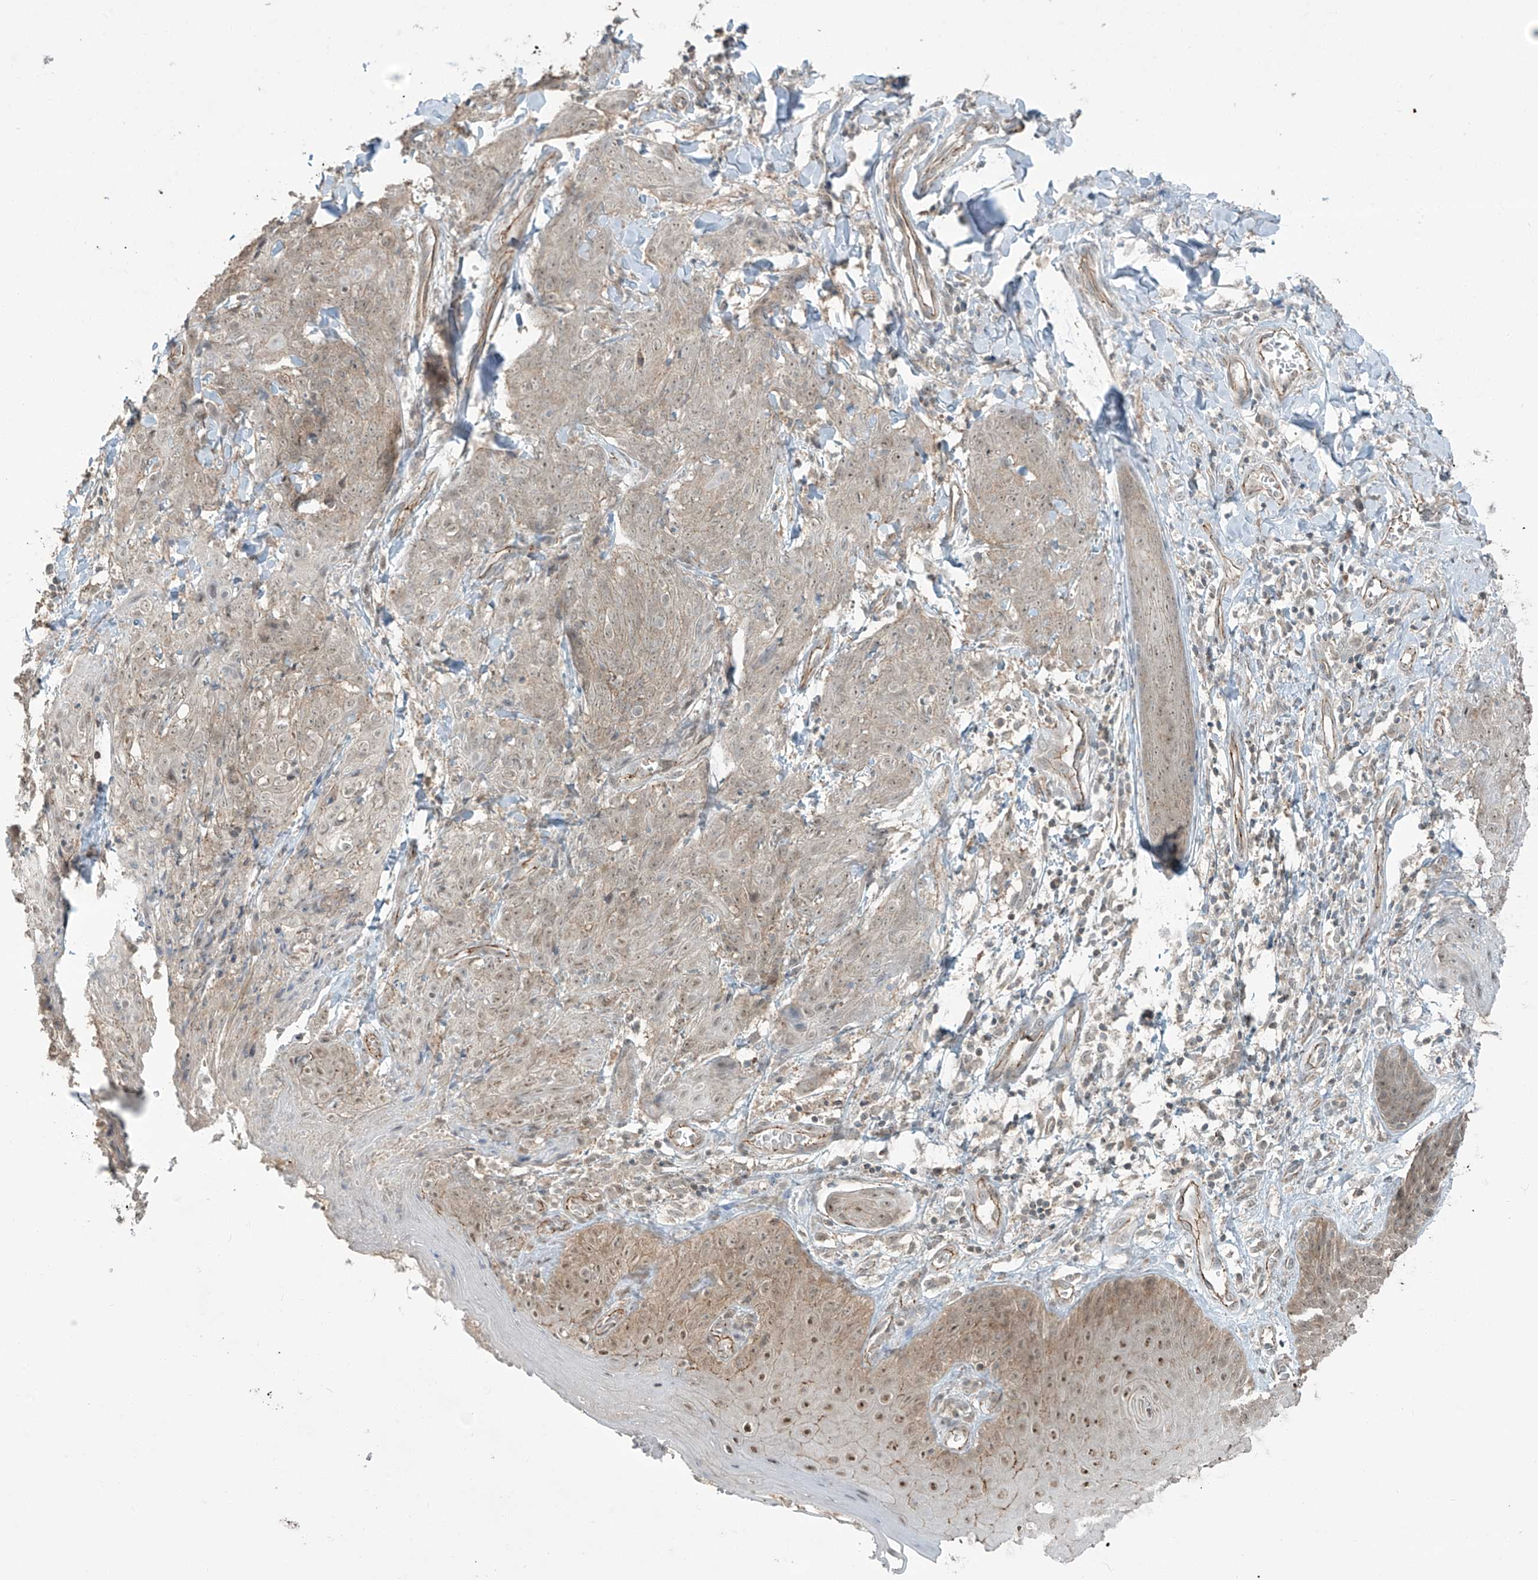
{"staining": {"intensity": "weak", "quantity": ">75%", "location": "cytoplasmic/membranous"}, "tissue": "skin cancer", "cell_type": "Tumor cells", "image_type": "cancer", "snomed": [{"axis": "morphology", "description": "Squamous cell carcinoma, NOS"}, {"axis": "topography", "description": "Skin"}, {"axis": "topography", "description": "Vulva"}], "caption": "Immunohistochemical staining of human squamous cell carcinoma (skin) reveals weak cytoplasmic/membranous protein positivity in about >75% of tumor cells.", "gene": "ZNF16", "patient": {"sex": "female", "age": 85}}